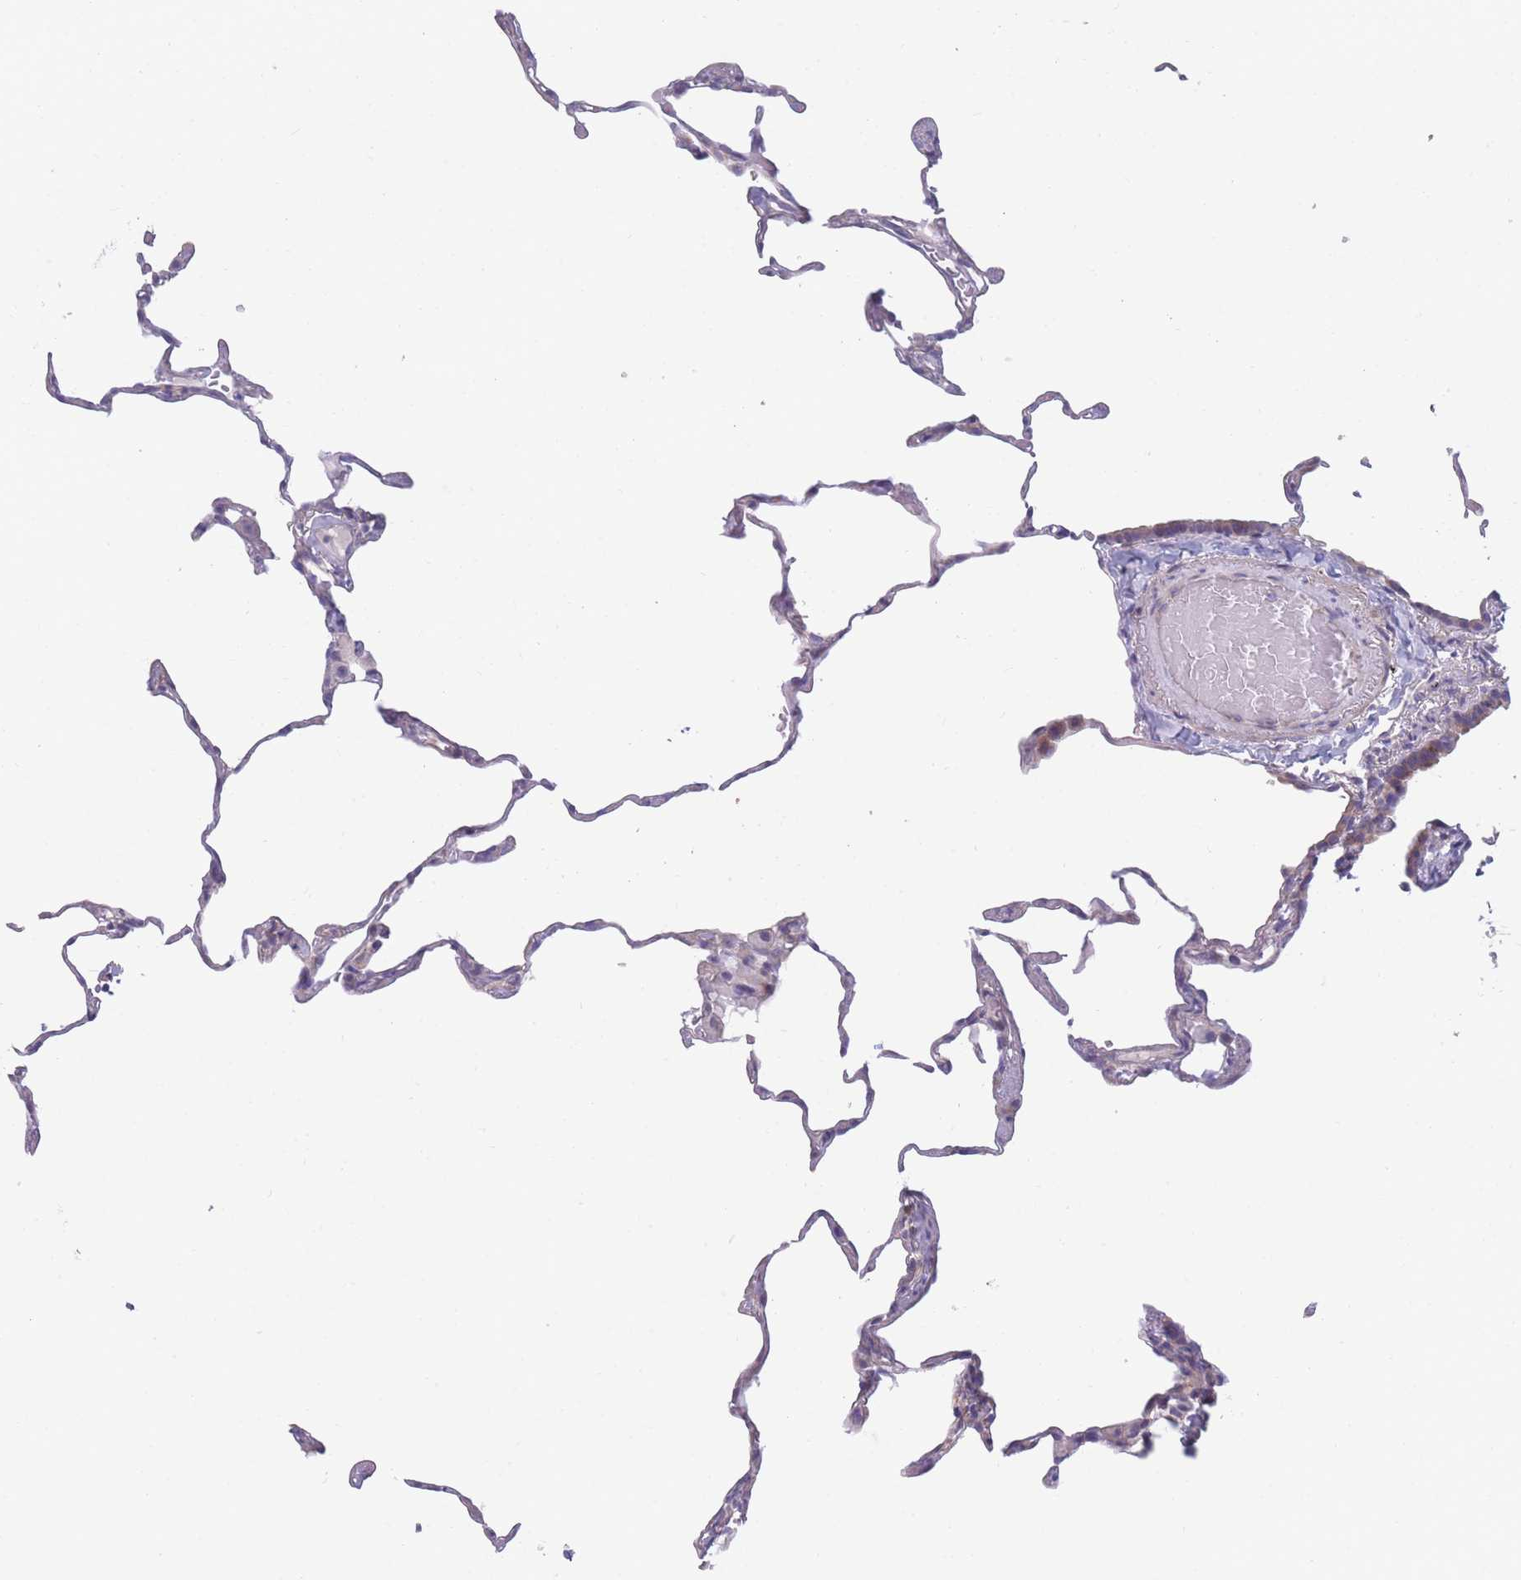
{"staining": {"intensity": "negative", "quantity": "none", "location": "none"}, "tissue": "lung", "cell_type": "Alveolar cells", "image_type": "normal", "snomed": [{"axis": "morphology", "description": "Normal tissue, NOS"}, {"axis": "topography", "description": "Lung"}], "caption": "Alveolar cells are negative for brown protein staining in normal lung. (Immunohistochemistry, brightfield microscopy, high magnification).", "gene": "PDE4A", "patient": {"sex": "female", "age": 57}}